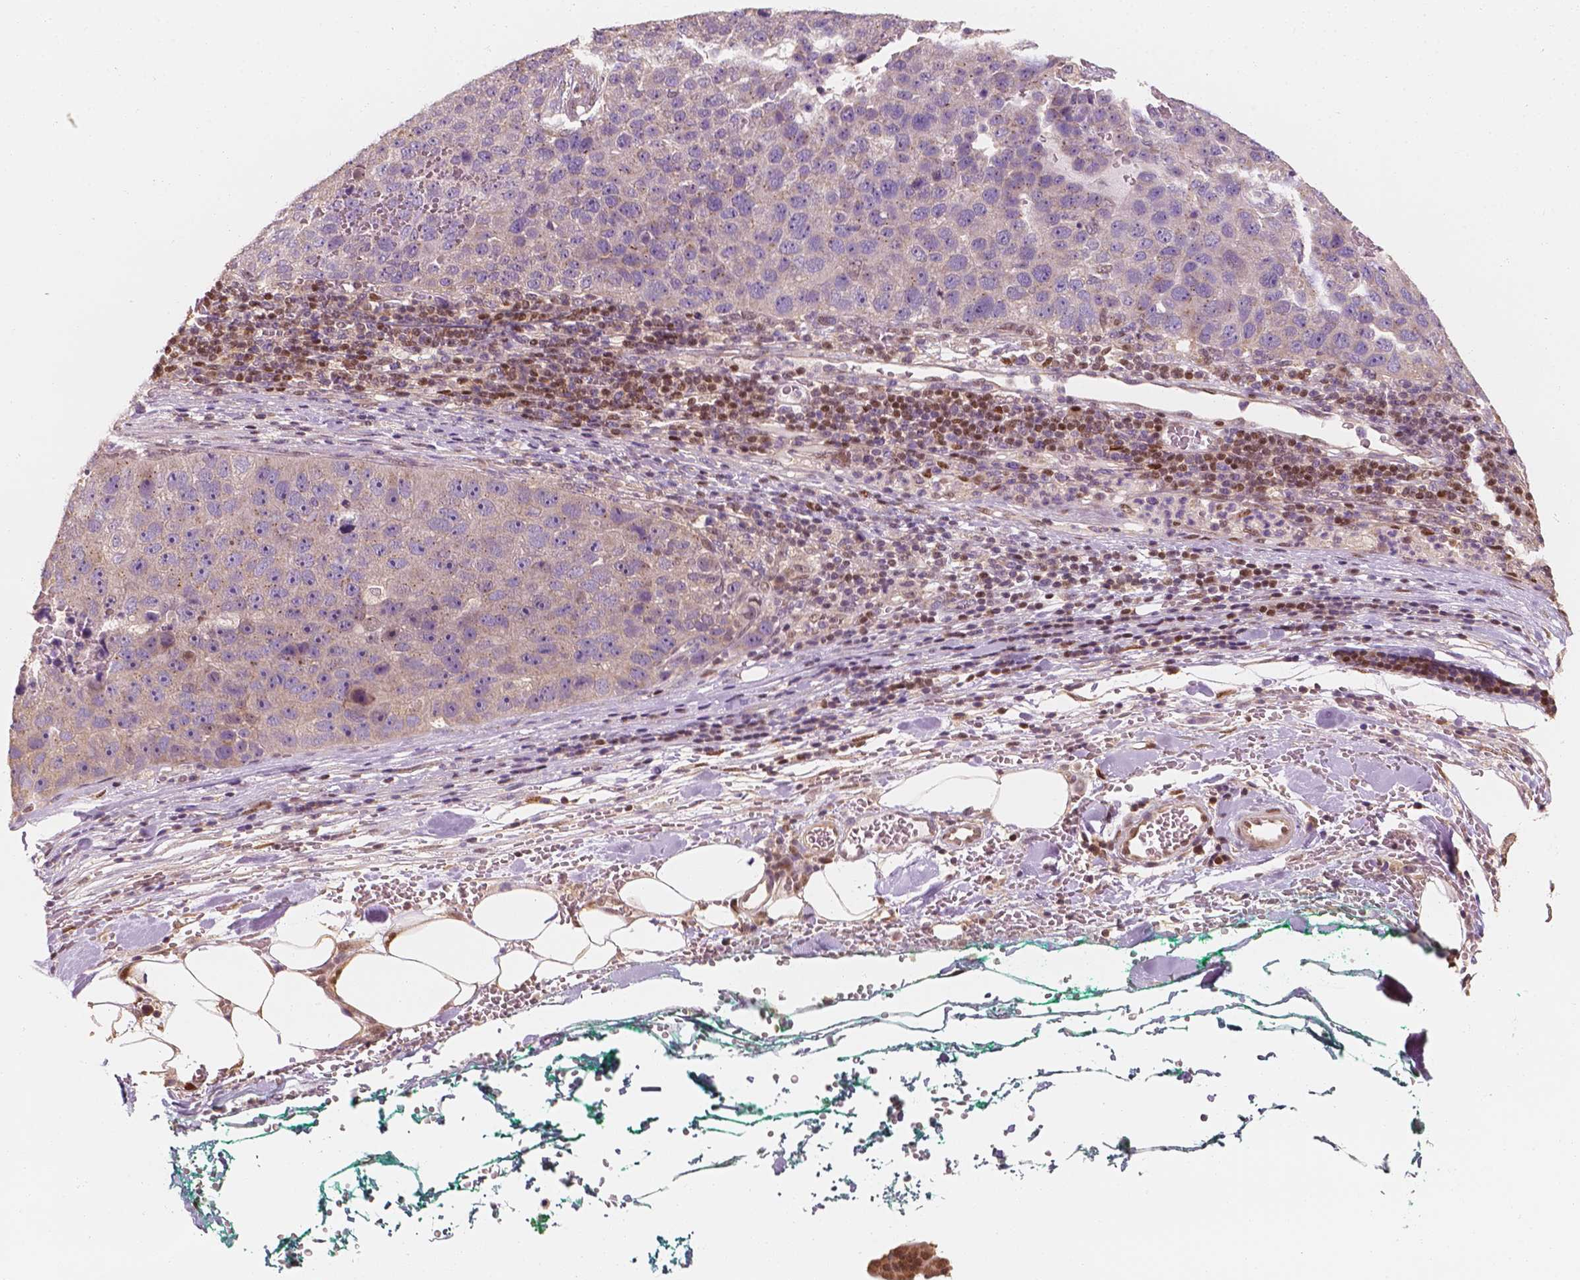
{"staining": {"intensity": "negative", "quantity": "none", "location": "none"}, "tissue": "pancreatic cancer", "cell_type": "Tumor cells", "image_type": "cancer", "snomed": [{"axis": "morphology", "description": "Adenocarcinoma, NOS"}, {"axis": "topography", "description": "Pancreas"}], "caption": "Immunohistochemical staining of adenocarcinoma (pancreatic) reveals no significant positivity in tumor cells.", "gene": "TBC1D17", "patient": {"sex": "female", "age": 61}}